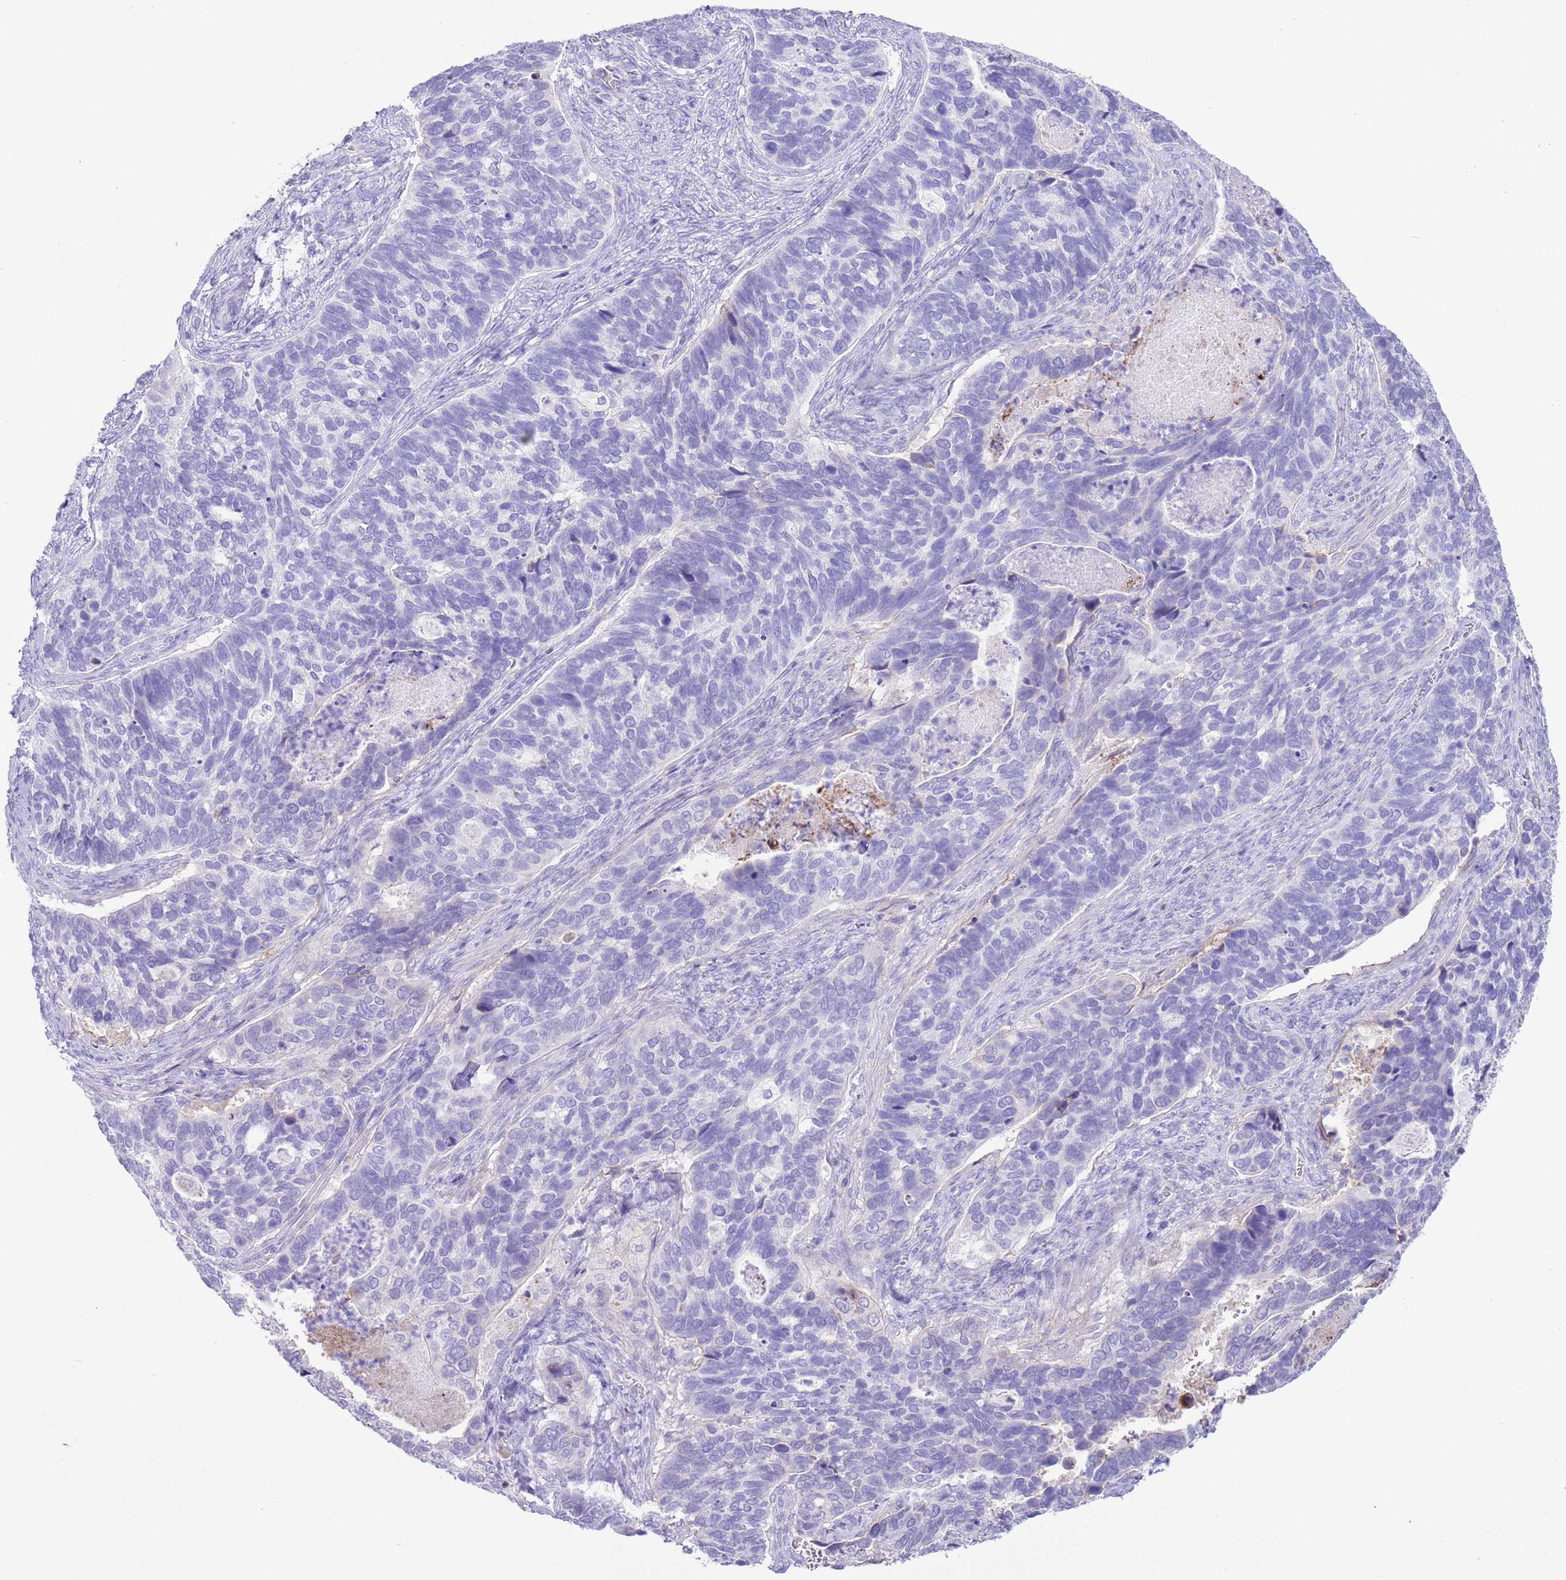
{"staining": {"intensity": "negative", "quantity": "none", "location": "none"}, "tissue": "cervical cancer", "cell_type": "Tumor cells", "image_type": "cancer", "snomed": [{"axis": "morphology", "description": "Squamous cell carcinoma, NOS"}, {"axis": "topography", "description": "Cervix"}], "caption": "Squamous cell carcinoma (cervical) stained for a protein using immunohistochemistry exhibits no staining tumor cells.", "gene": "IGF1", "patient": {"sex": "female", "age": 38}}